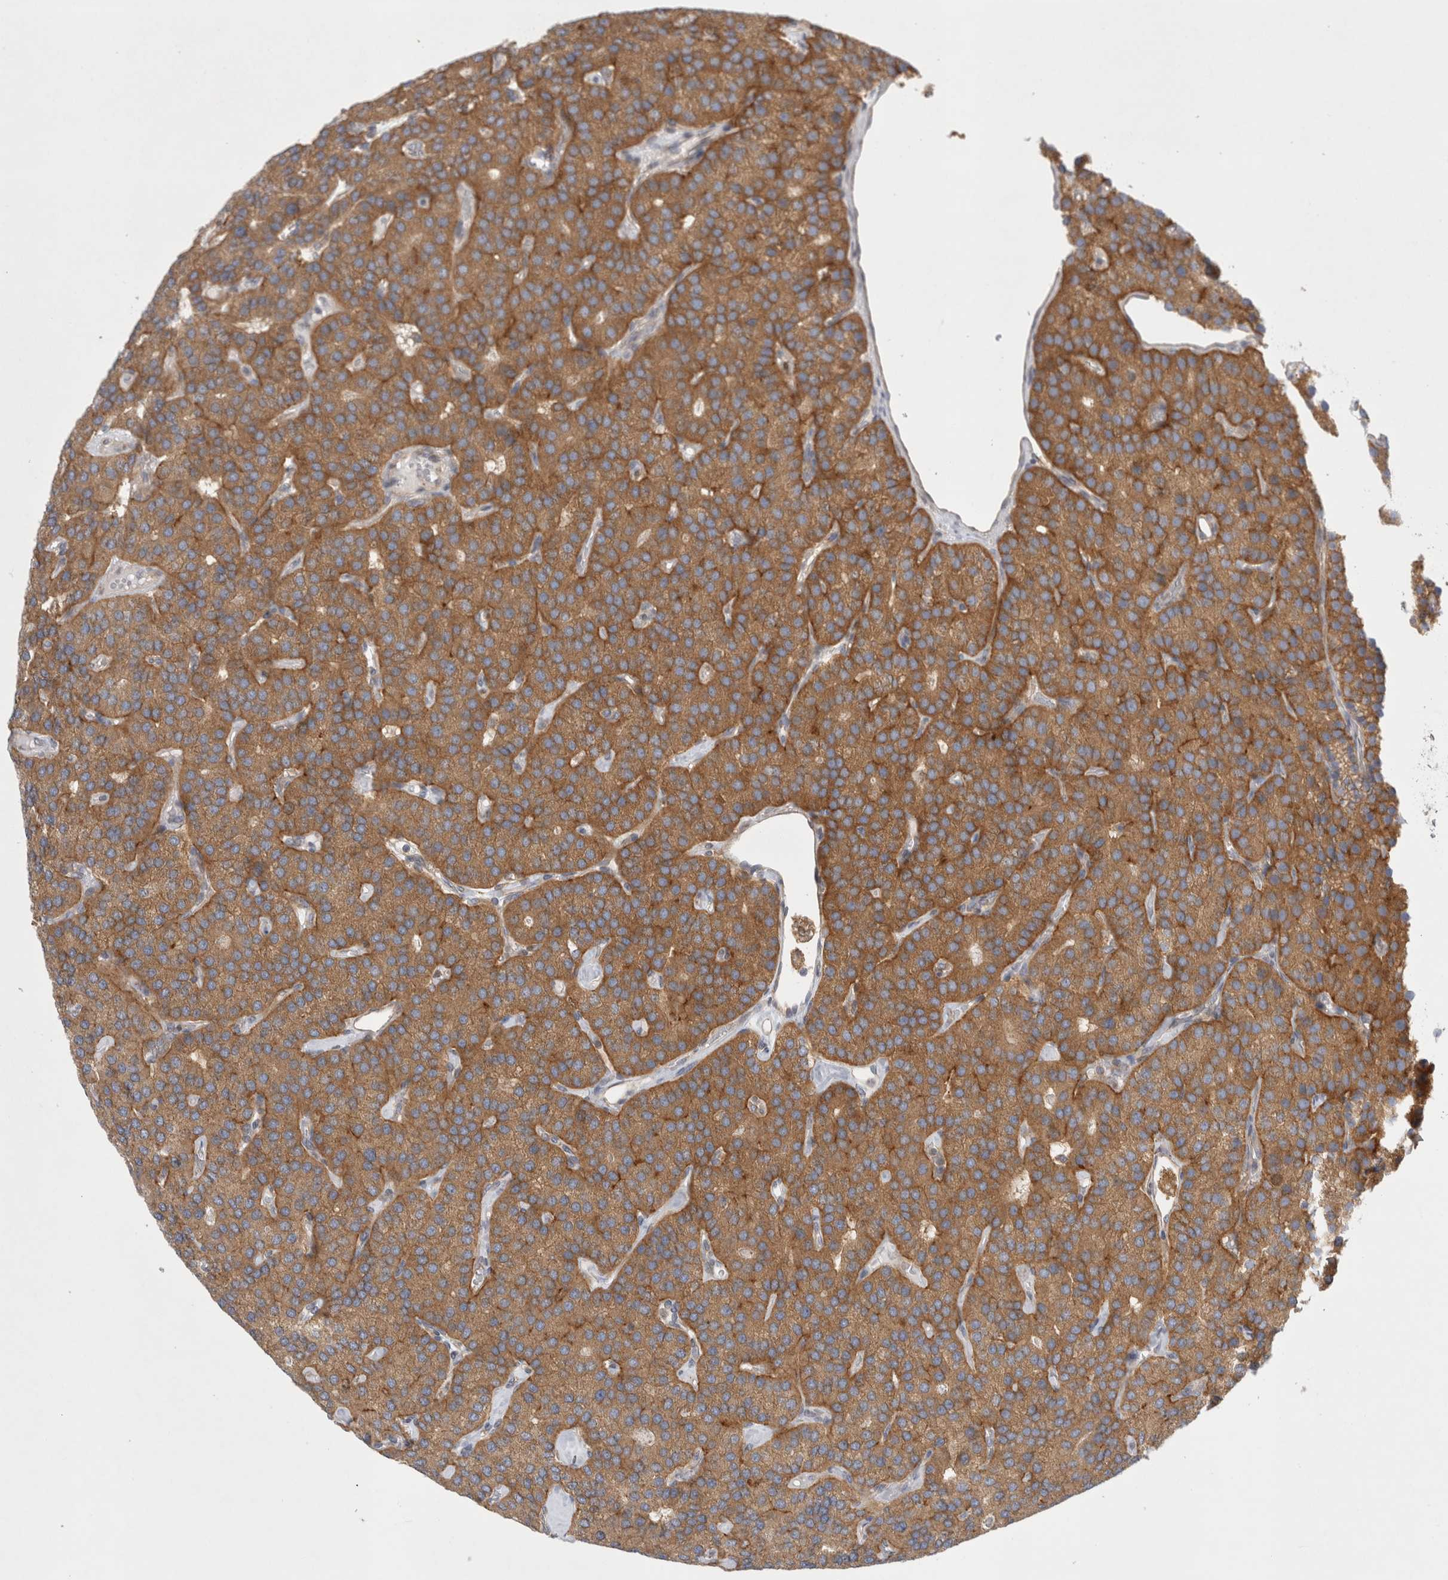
{"staining": {"intensity": "moderate", "quantity": ">75%", "location": "cytoplasmic/membranous"}, "tissue": "parathyroid gland", "cell_type": "Glandular cells", "image_type": "normal", "snomed": [{"axis": "morphology", "description": "Normal tissue, NOS"}, {"axis": "morphology", "description": "Adenoma, NOS"}, {"axis": "topography", "description": "Parathyroid gland"}], "caption": "Immunohistochemistry image of benign human parathyroid gland stained for a protein (brown), which demonstrates medium levels of moderate cytoplasmic/membranous expression in approximately >75% of glandular cells.", "gene": "CDCA7L", "patient": {"sex": "female", "age": 86}}